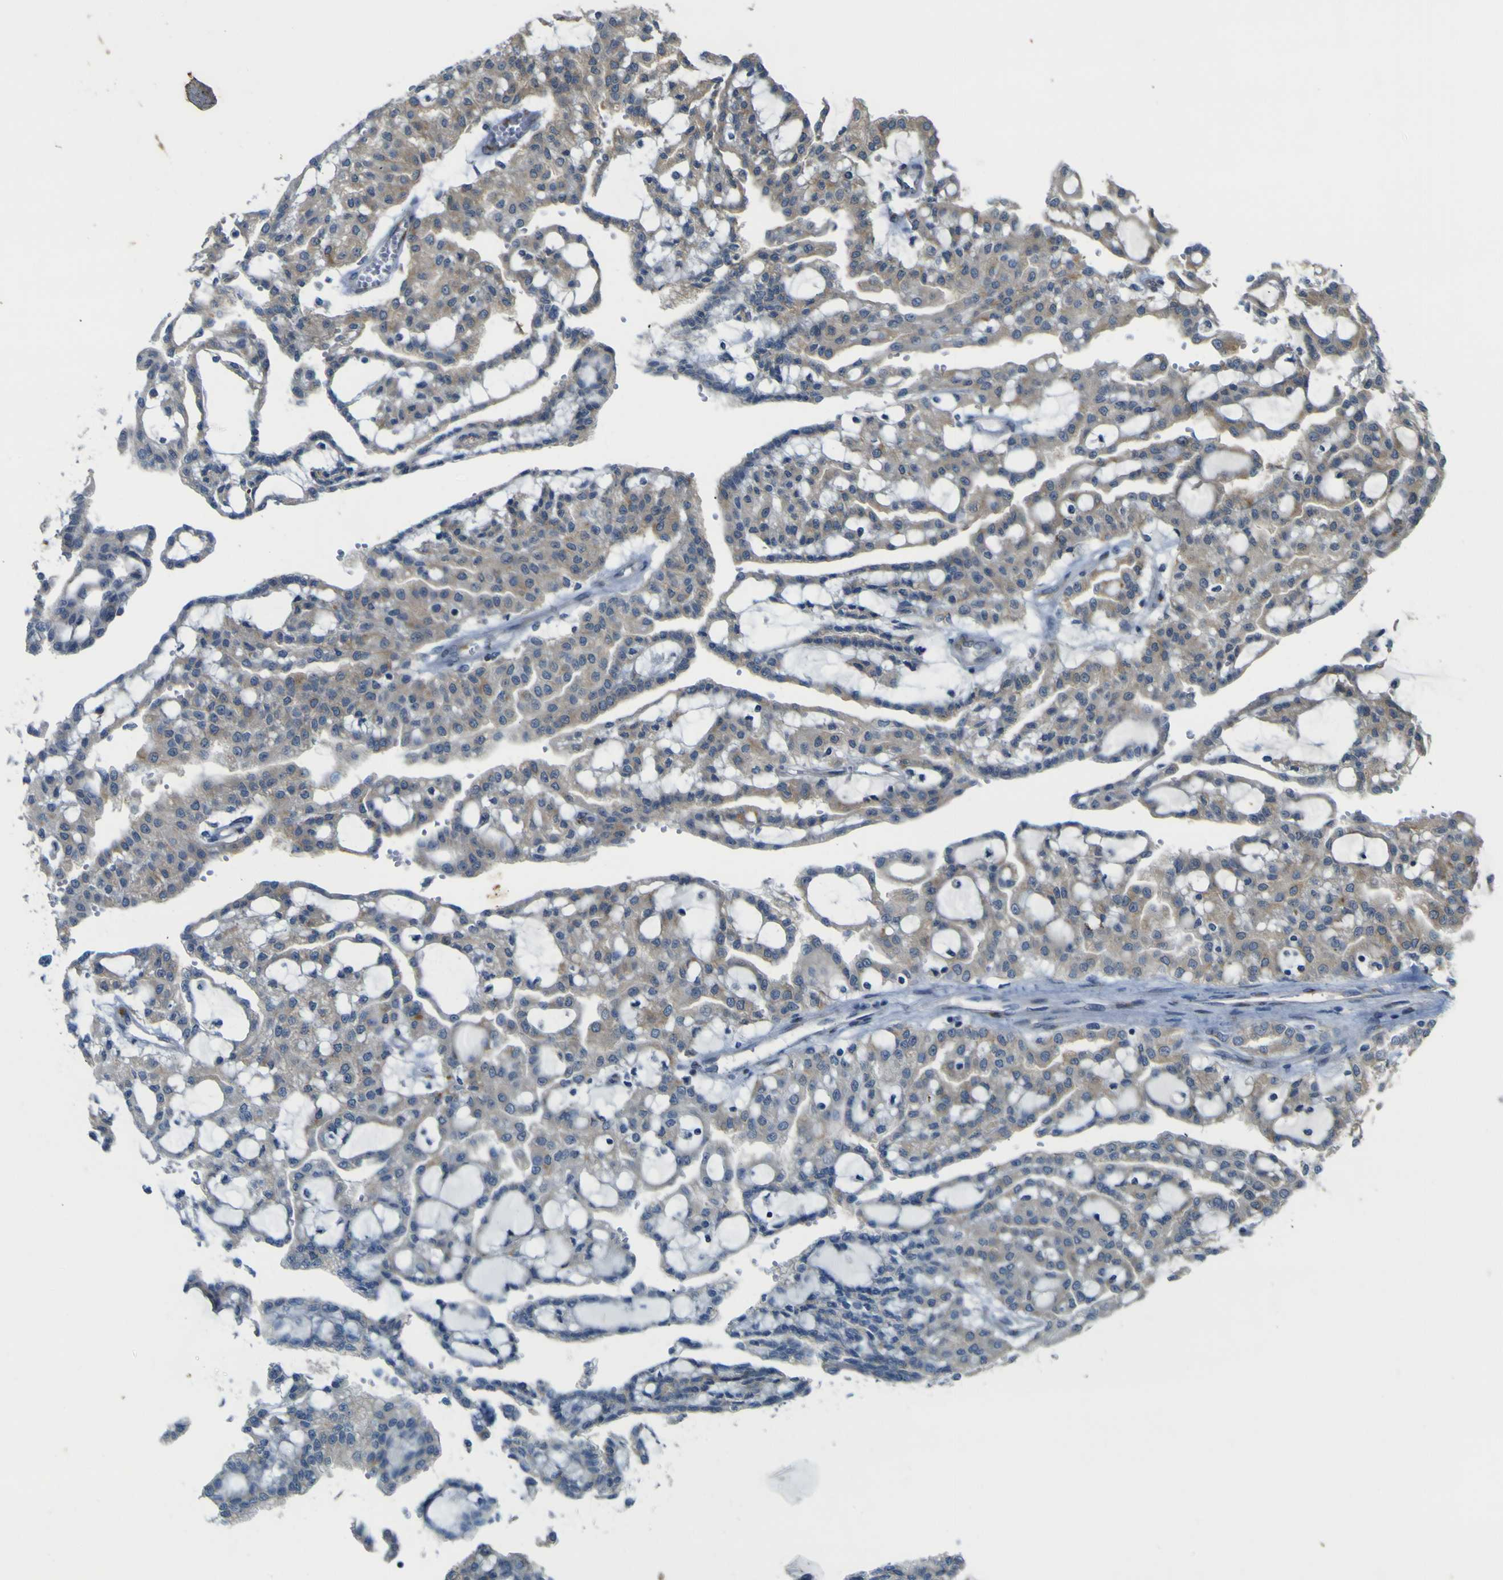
{"staining": {"intensity": "negative", "quantity": "none", "location": "none"}, "tissue": "renal cancer", "cell_type": "Tumor cells", "image_type": "cancer", "snomed": [{"axis": "morphology", "description": "Adenocarcinoma, NOS"}, {"axis": "topography", "description": "Kidney"}], "caption": "Immunohistochemical staining of human adenocarcinoma (renal) reveals no significant positivity in tumor cells.", "gene": "IGF2R", "patient": {"sex": "male", "age": 63}}